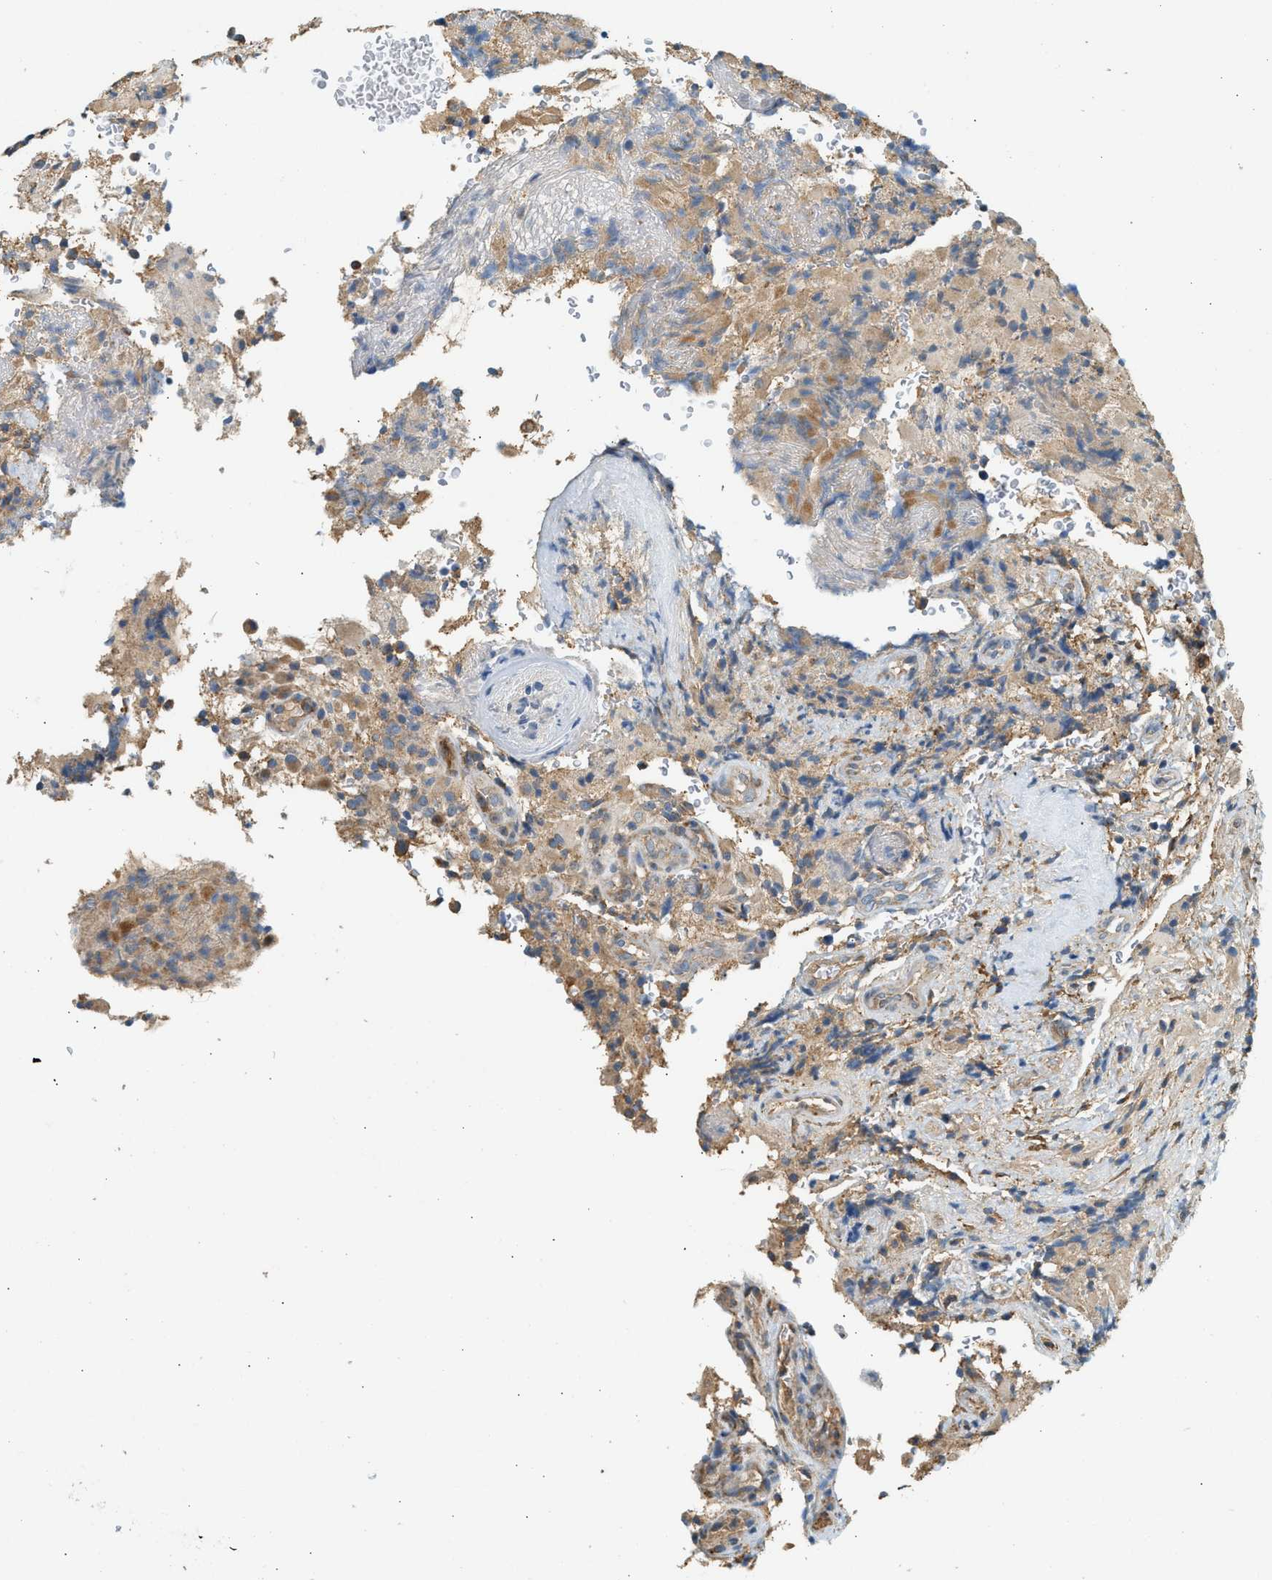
{"staining": {"intensity": "moderate", "quantity": ">75%", "location": "cytoplasmic/membranous"}, "tissue": "glioma", "cell_type": "Tumor cells", "image_type": "cancer", "snomed": [{"axis": "morphology", "description": "Glioma, malignant, High grade"}, {"axis": "topography", "description": "Brain"}], "caption": "DAB (3,3'-diaminobenzidine) immunohistochemical staining of glioma reveals moderate cytoplasmic/membranous protein positivity in approximately >75% of tumor cells.", "gene": "CTSB", "patient": {"sex": "male", "age": 71}}